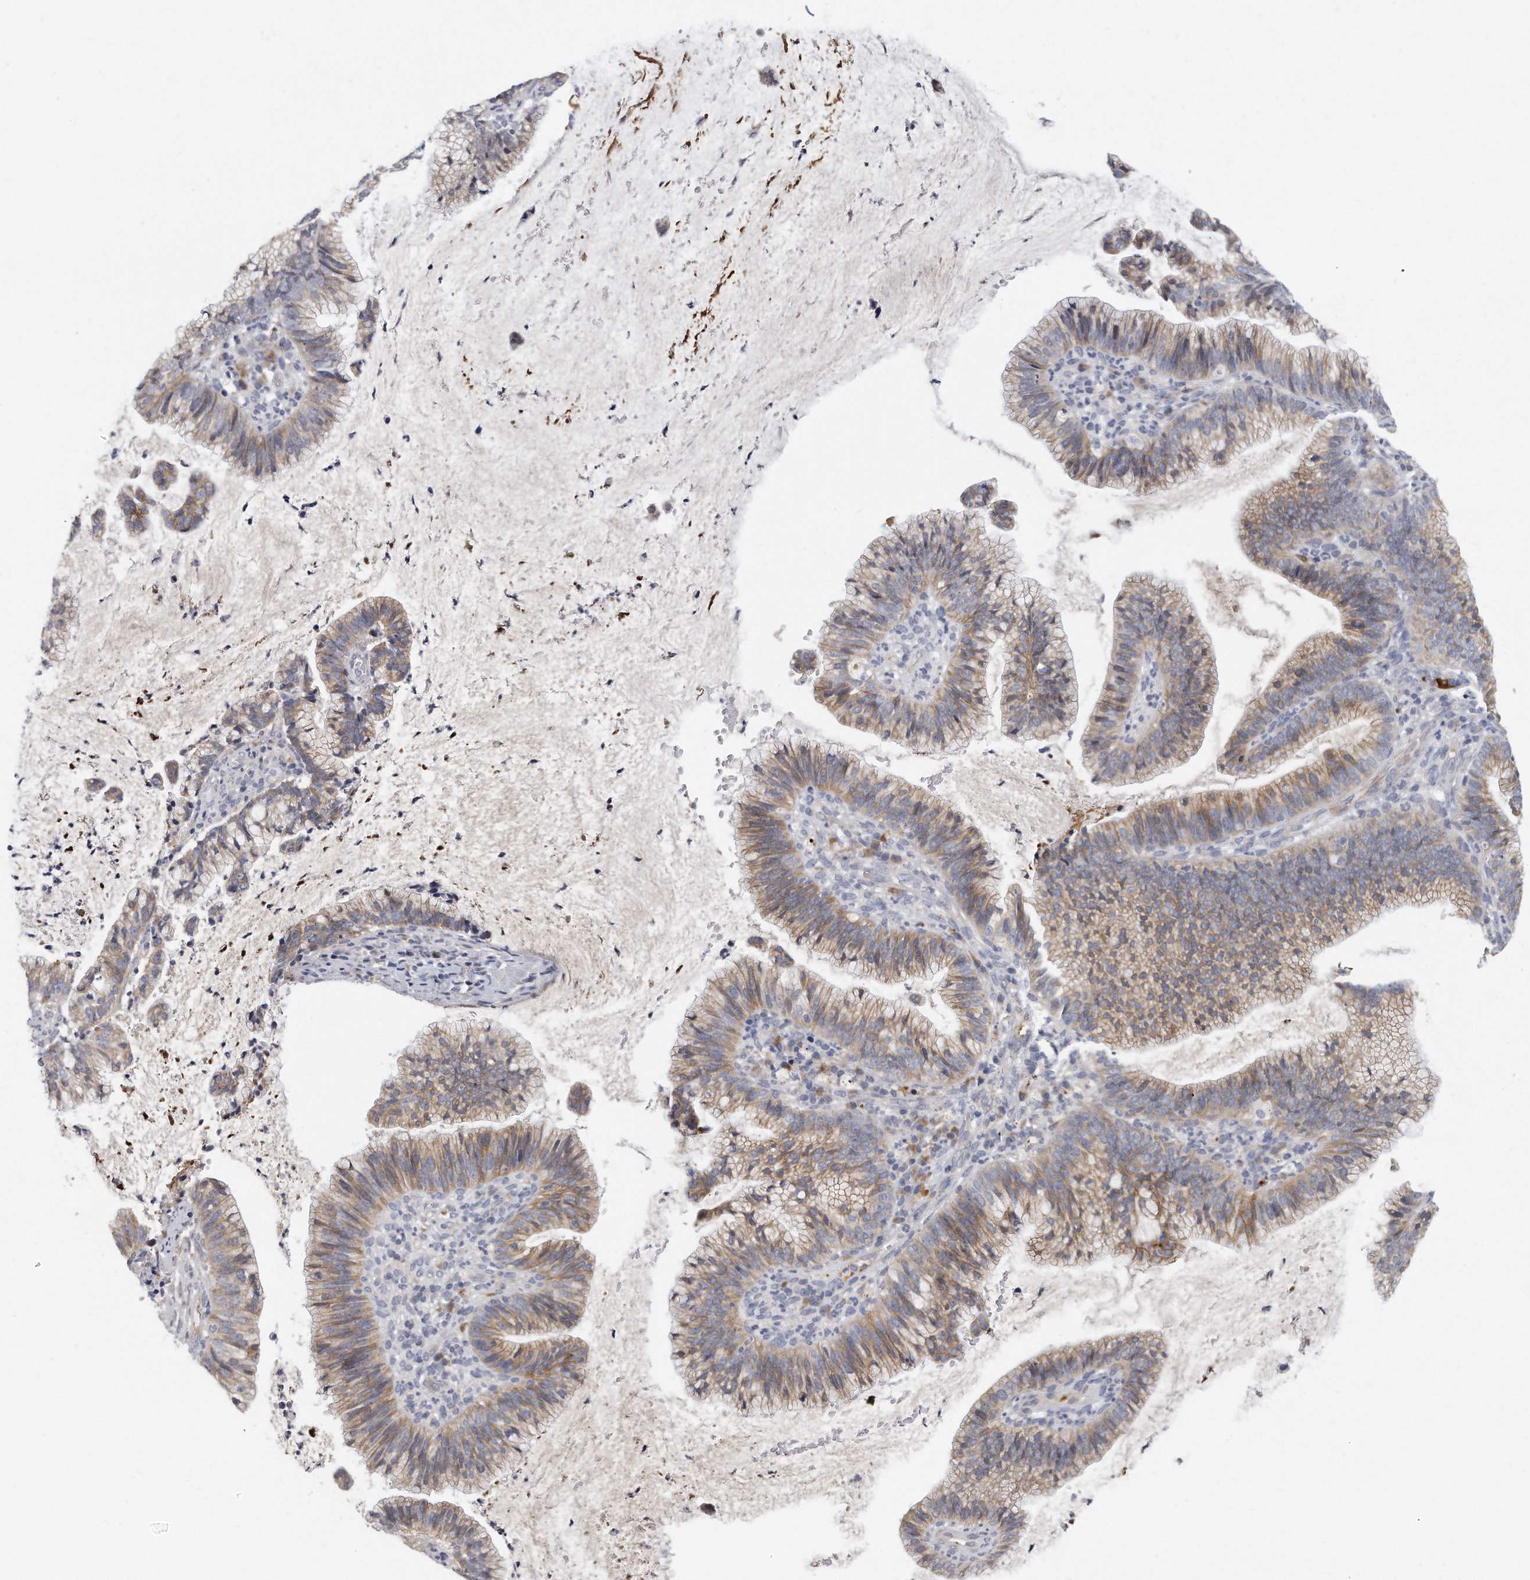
{"staining": {"intensity": "weak", "quantity": ">75%", "location": "cytoplasmic/membranous"}, "tissue": "cervical cancer", "cell_type": "Tumor cells", "image_type": "cancer", "snomed": [{"axis": "morphology", "description": "Adenocarcinoma, NOS"}, {"axis": "topography", "description": "Cervix"}], "caption": "Human cervical cancer (adenocarcinoma) stained for a protein (brown) displays weak cytoplasmic/membranous positive expression in about >75% of tumor cells.", "gene": "PLEKHA6", "patient": {"sex": "female", "age": 36}}